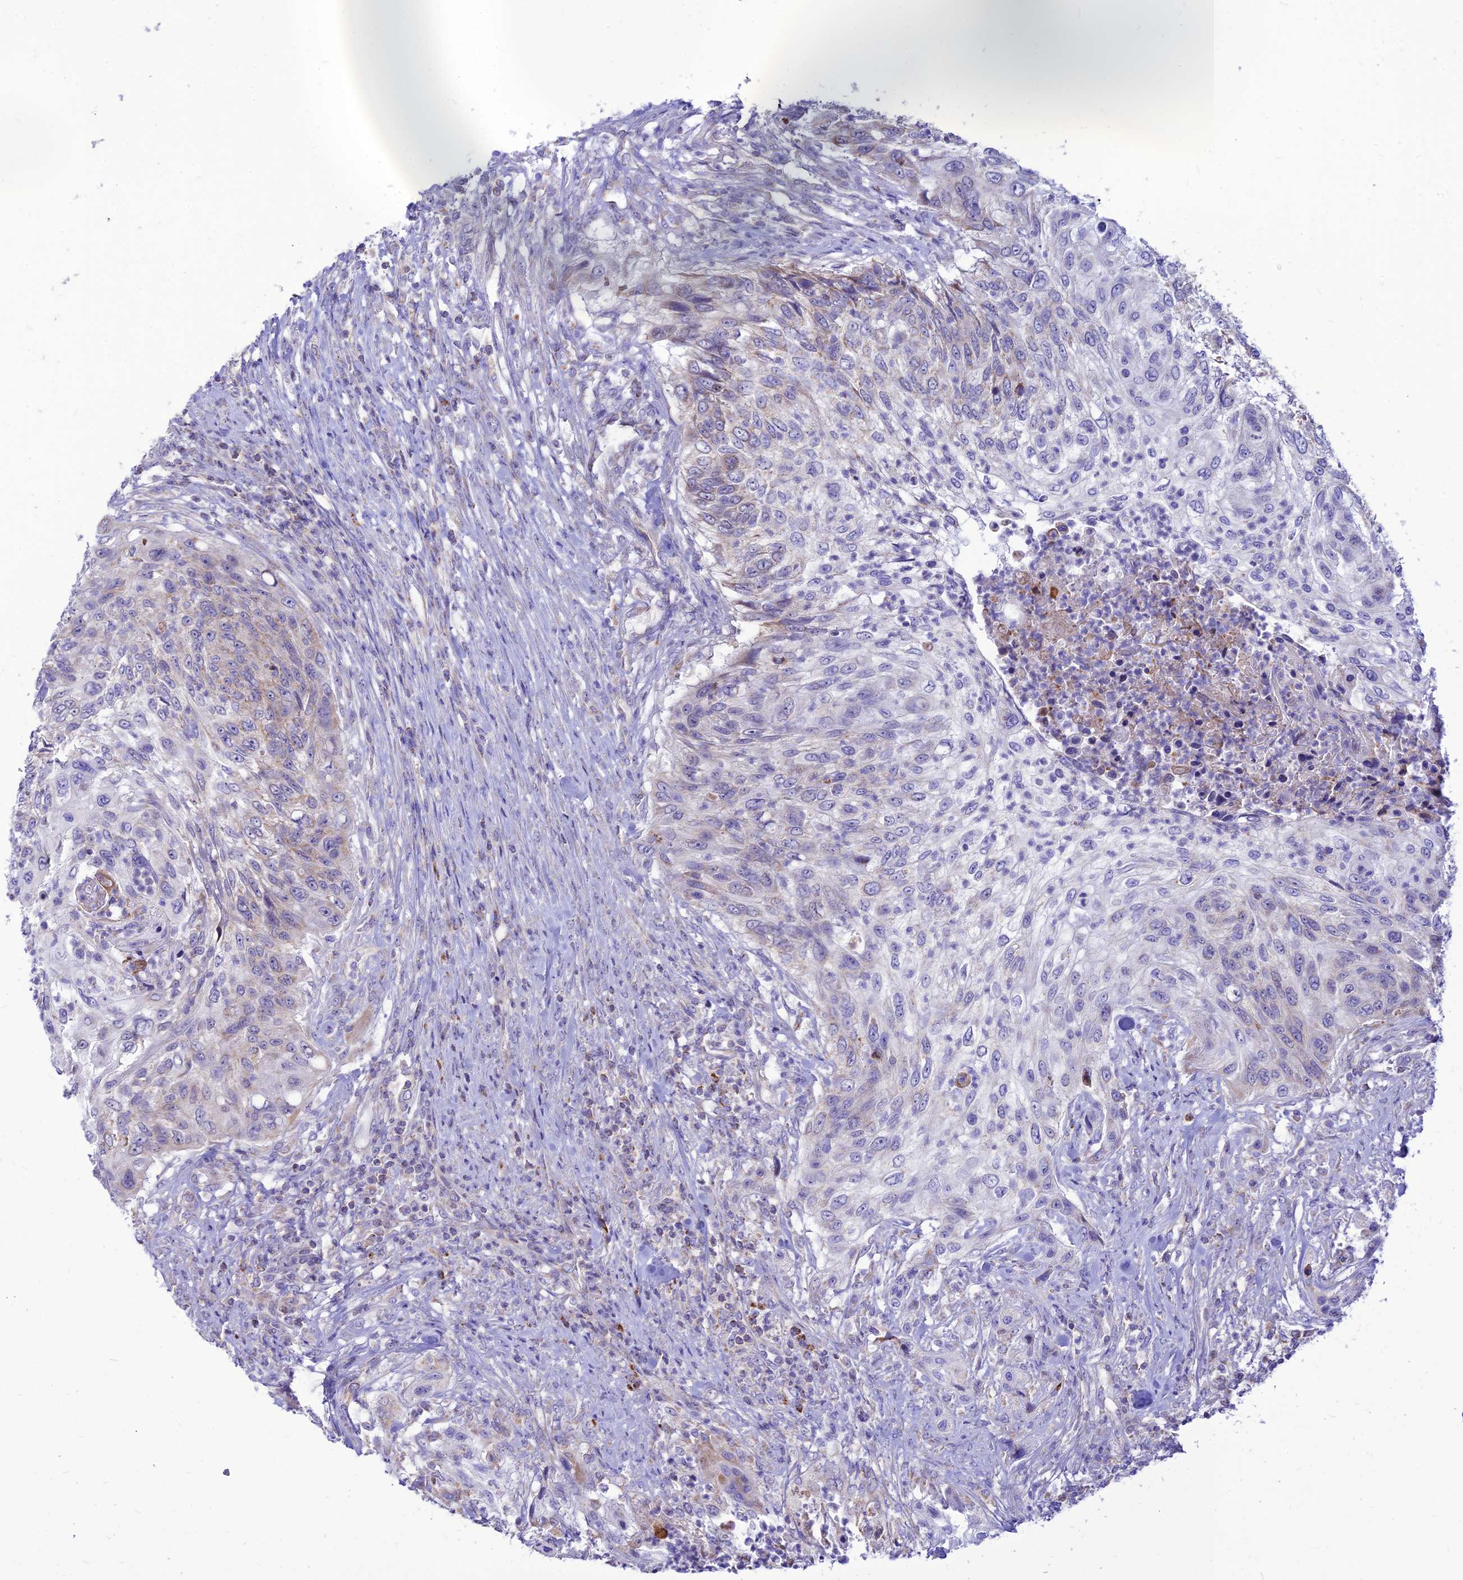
{"staining": {"intensity": "weak", "quantity": "<25%", "location": "cytoplasmic/membranous"}, "tissue": "urothelial cancer", "cell_type": "Tumor cells", "image_type": "cancer", "snomed": [{"axis": "morphology", "description": "Urothelial carcinoma, High grade"}, {"axis": "topography", "description": "Urinary bladder"}], "caption": "A photomicrograph of urothelial carcinoma (high-grade) stained for a protein exhibits no brown staining in tumor cells.", "gene": "ECI1", "patient": {"sex": "female", "age": 60}}